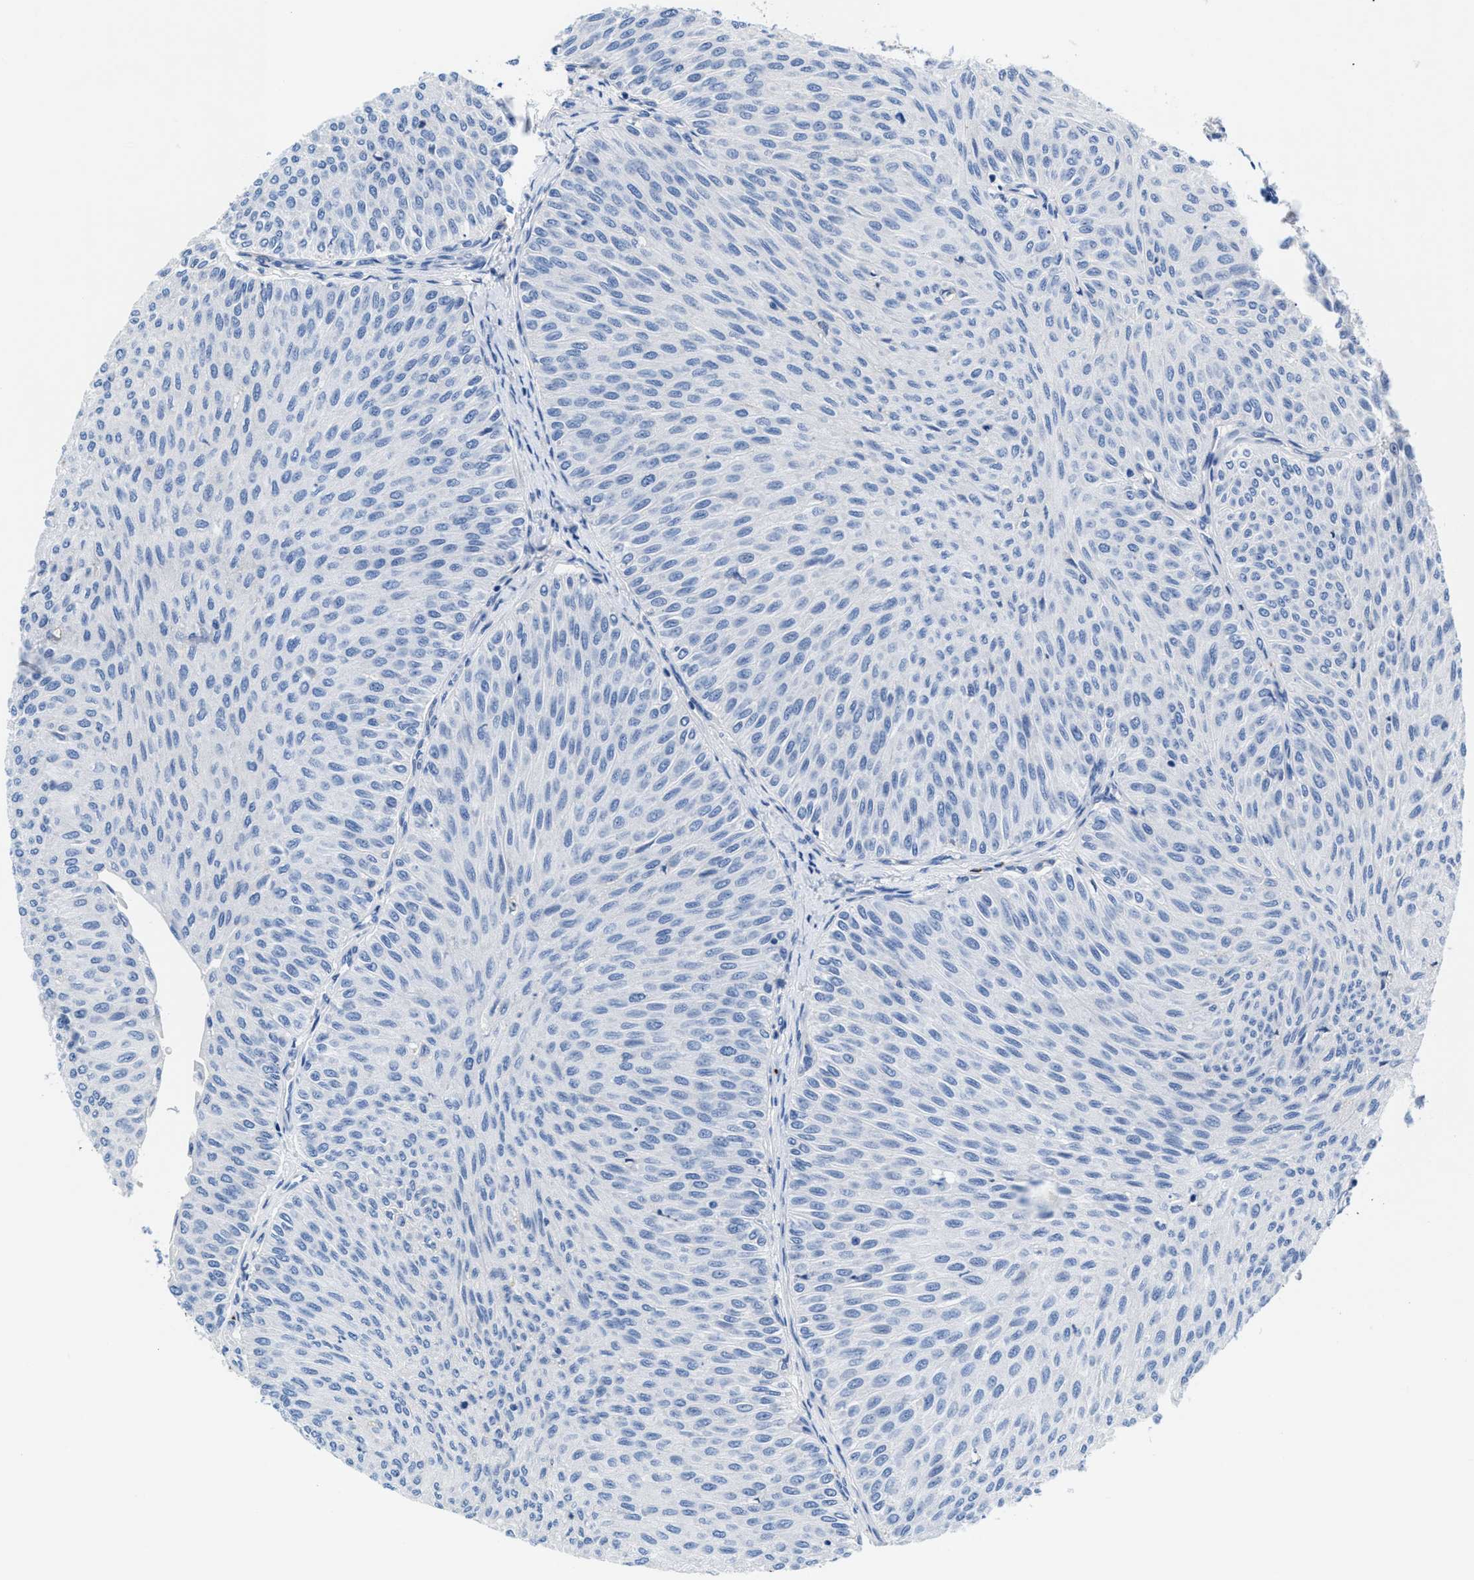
{"staining": {"intensity": "negative", "quantity": "none", "location": "none"}, "tissue": "urothelial cancer", "cell_type": "Tumor cells", "image_type": "cancer", "snomed": [{"axis": "morphology", "description": "Urothelial carcinoma, Low grade"}, {"axis": "topography", "description": "Urinary bladder"}], "caption": "Immunohistochemistry (IHC) photomicrograph of human urothelial cancer stained for a protein (brown), which reveals no positivity in tumor cells. Brightfield microscopy of immunohistochemistry stained with DAB (brown) and hematoxylin (blue), captured at high magnification.", "gene": "SLFN13", "patient": {"sex": "male", "age": 78}}